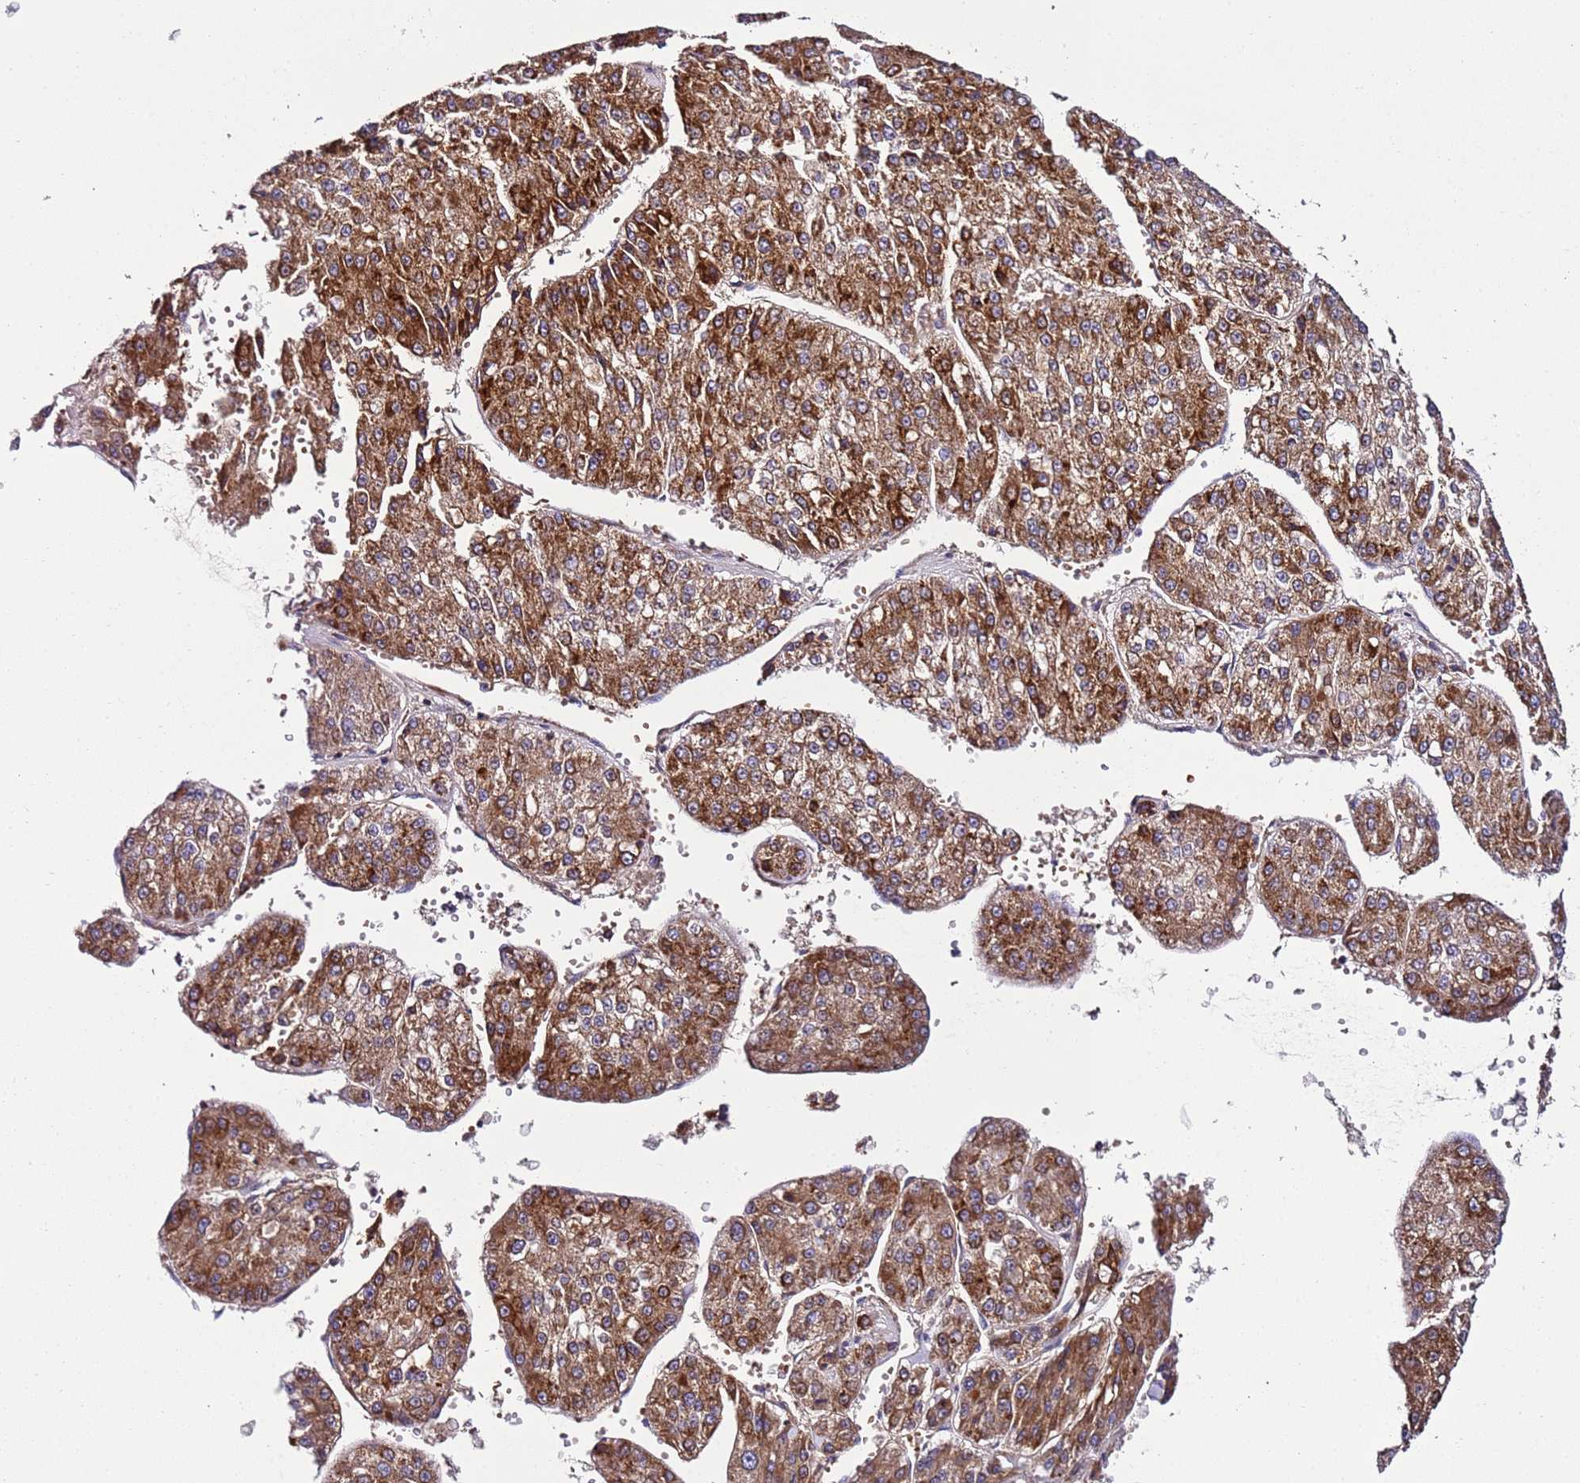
{"staining": {"intensity": "strong", "quantity": ">75%", "location": "cytoplasmic/membranous"}, "tissue": "liver cancer", "cell_type": "Tumor cells", "image_type": "cancer", "snomed": [{"axis": "morphology", "description": "Carcinoma, Hepatocellular, NOS"}, {"axis": "topography", "description": "Liver"}], "caption": "This photomicrograph shows immunohistochemistry (IHC) staining of liver hepatocellular carcinoma, with high strong cytoplasmic/membranous expression in approximately >75% of tumor cells.", "gene": "C19orf12", "patient": {"sex": "female", "age": 73}}